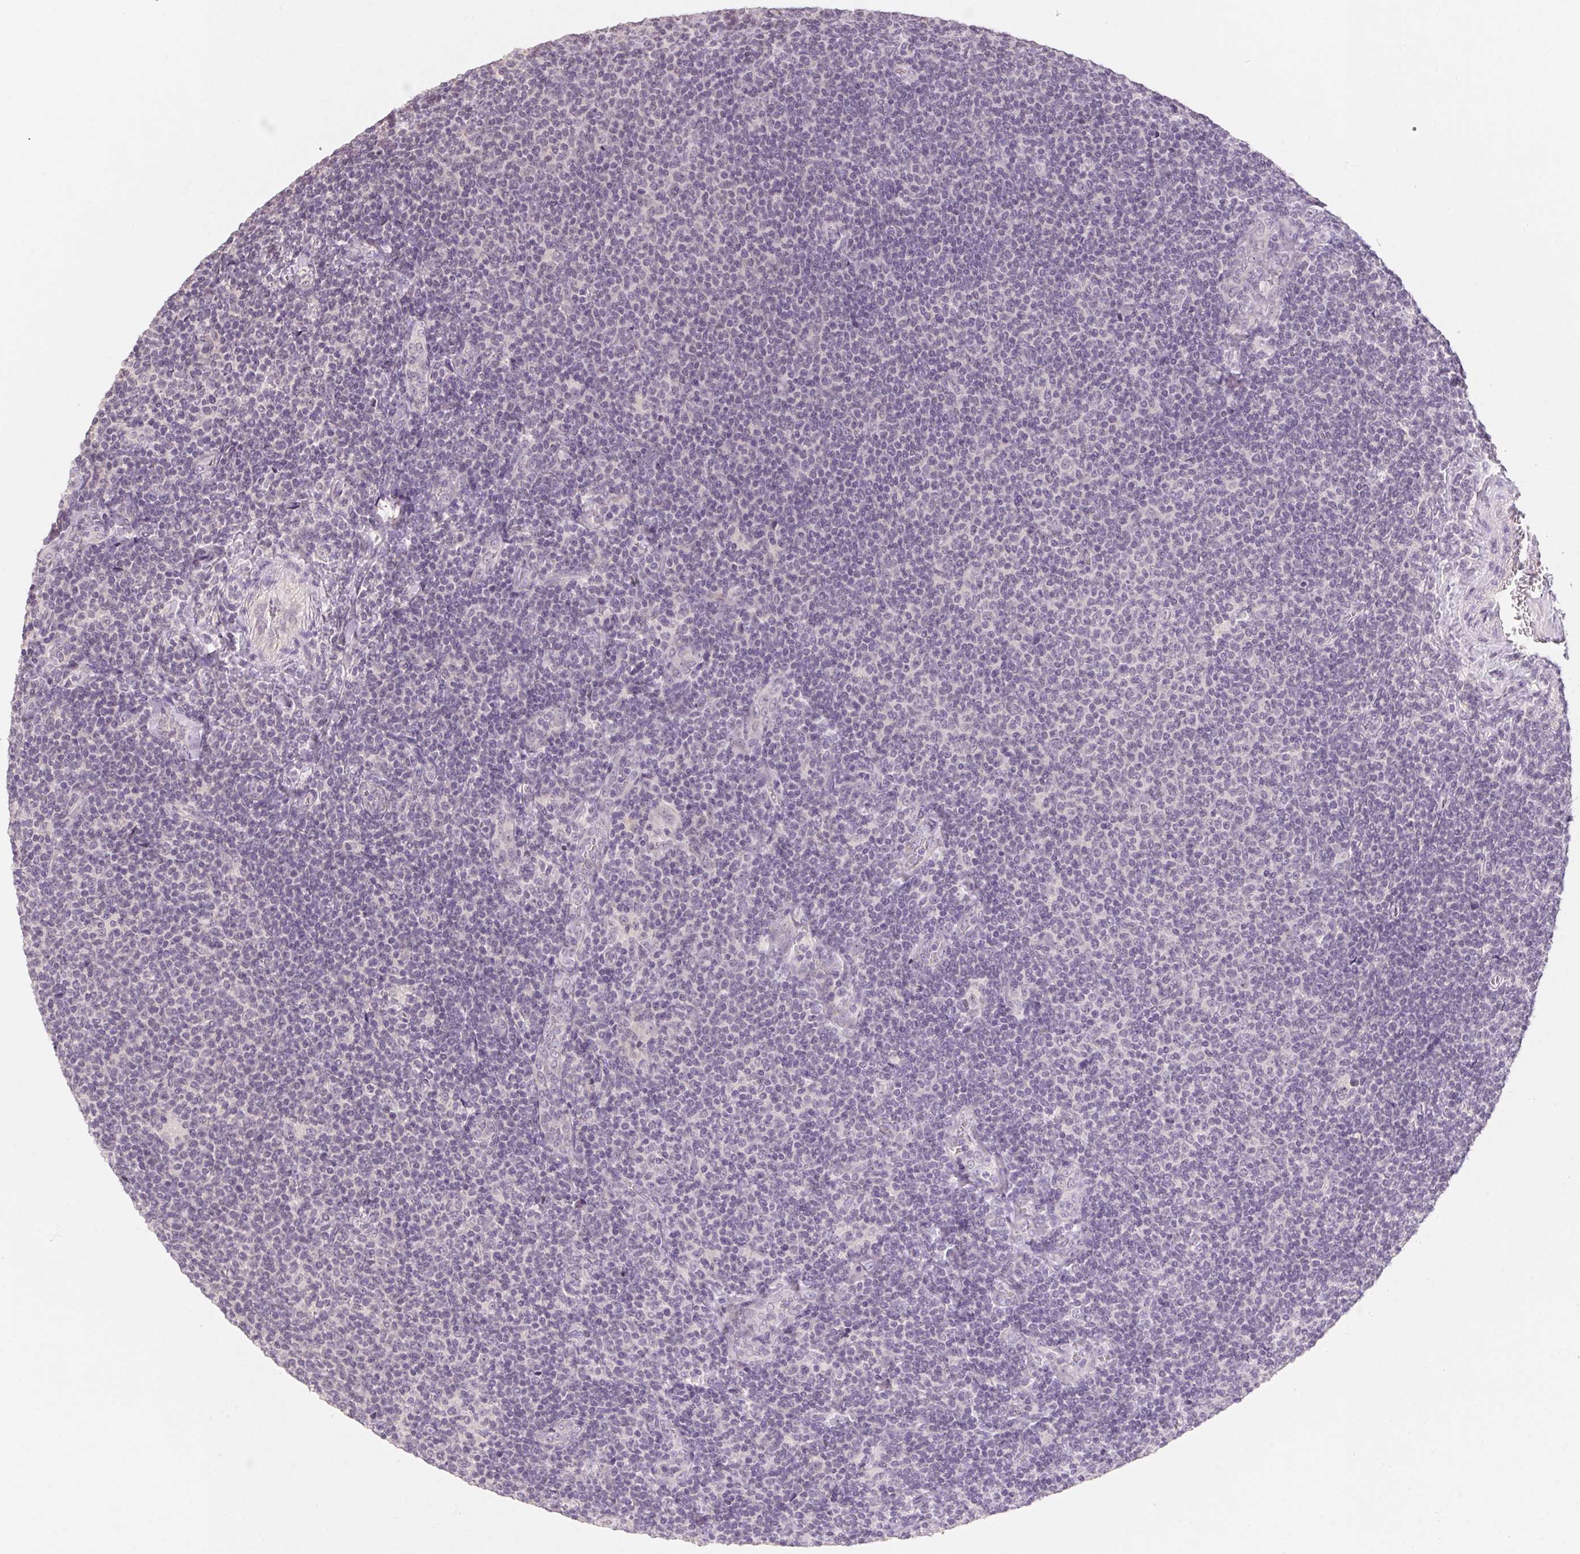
{"staining": {"intensity": "negative", "quantity": "none", "location": "none"}, "tissue": "lymphoma", "cell_type": "Tumor cells", "image_type": "cancer", "snomed": [{"axis": "morphology", "description": "Malignant lymphoma, non-Hodgkin's type, Low grade"}, {"axis": "topography", "description": "Lymph node"}], "caption": "Immunohistochemistry of human lymphoma reveals no staining in tumor cells.", "gene": "CAPZA3", "patient": {"sex": "male", "age": 52}}